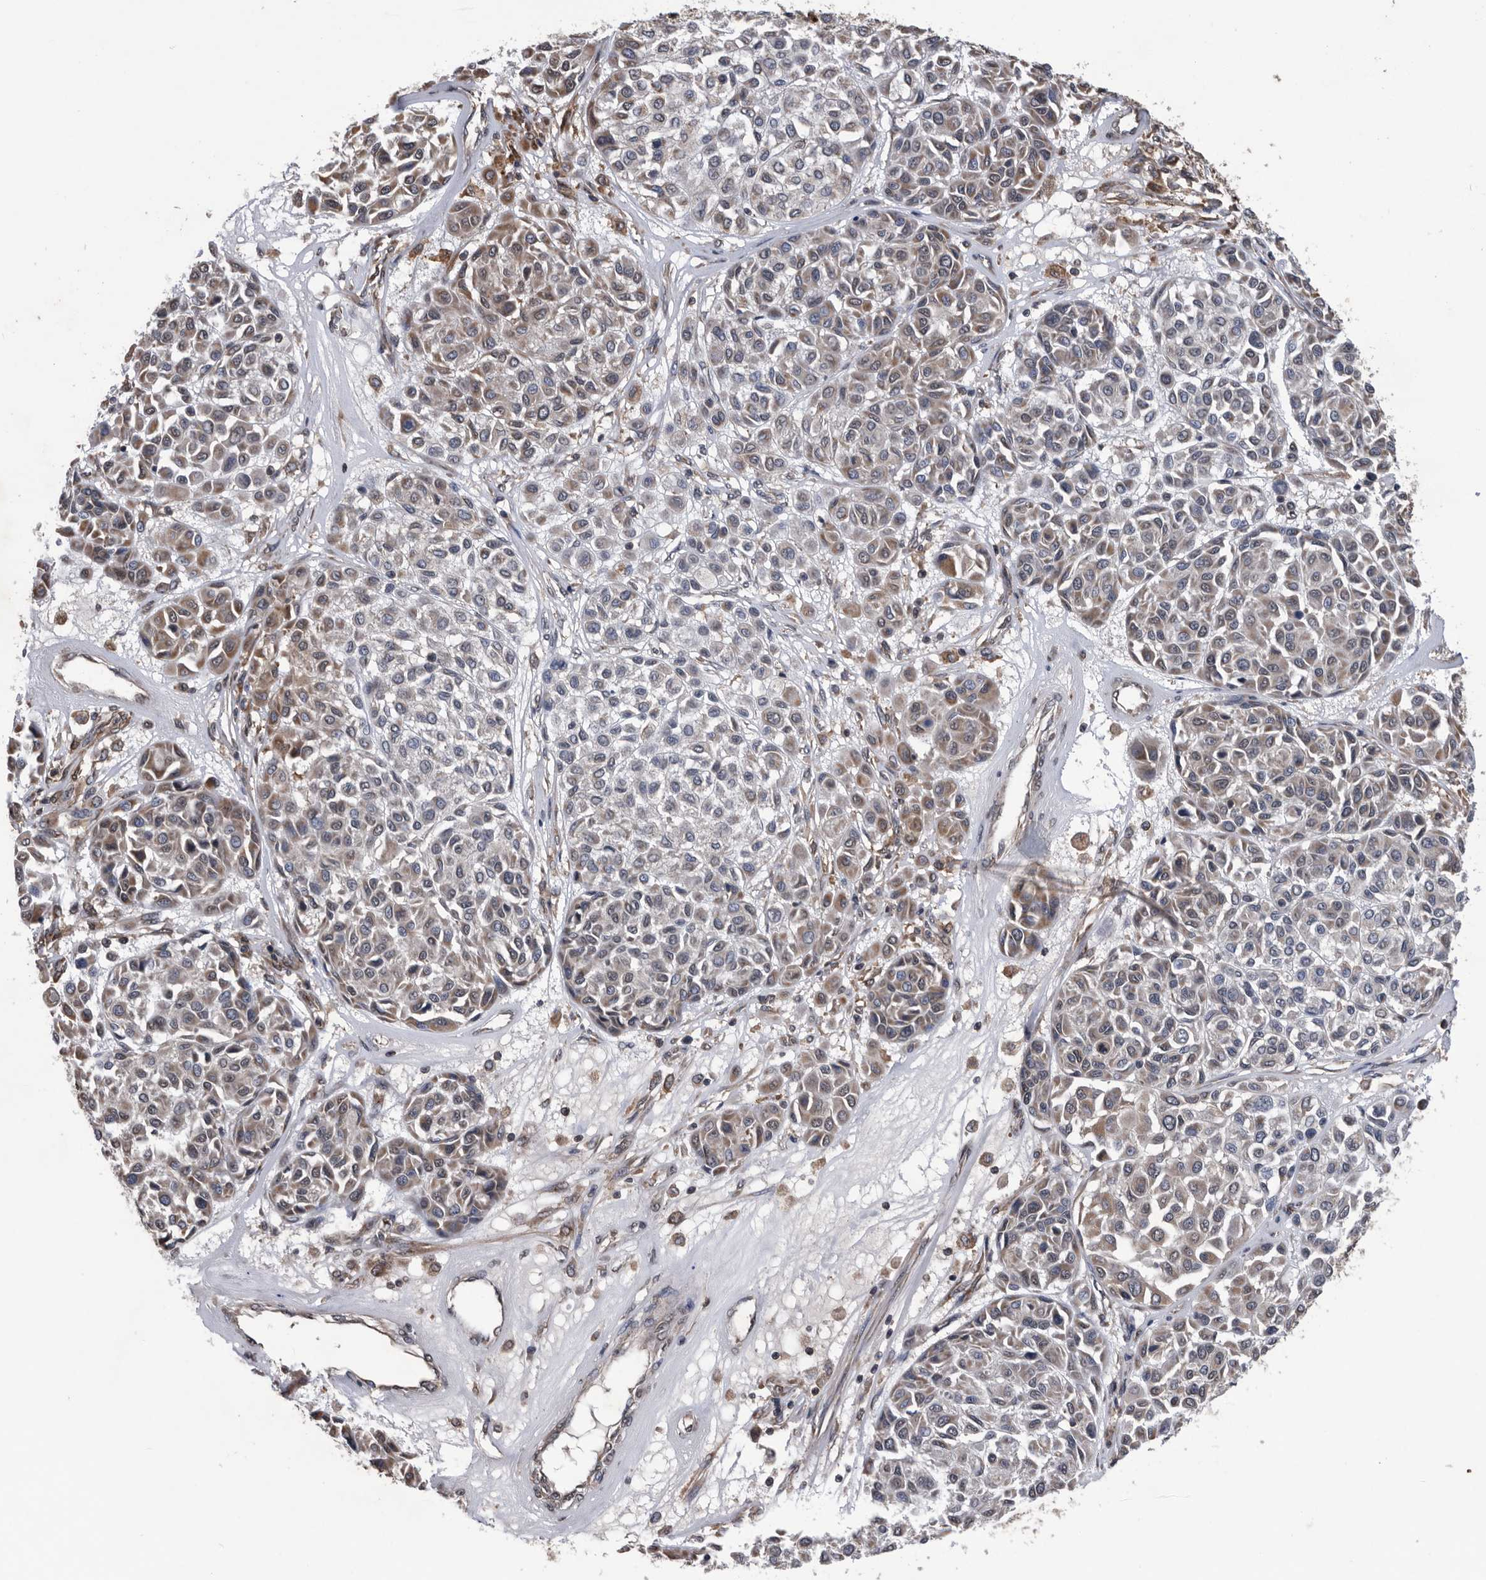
{"staining": {"intensity": "weak", "quantity": "25%-75%", "location": "cytoplasmic/membranous,nuclear"}, "tissue": "melanoma", "cell_type": "Tumor cells", "image_type": "cancer", "snomed": [{"axis": "morphology", "description": "Malignant melanoma, Metastatic site"}, {"axis": "topography", "description": "Soft tissue"}], "caption": "Tumor cells demonstrate weak cytoplasmic/membranous and nuclear positivity in about 25%-75% of cells in melanoma. (DAB IHC with brightfield microscopy, high magnification).", "gene": "NRBP1", "patient": {"sex": "male", "age": 41}}